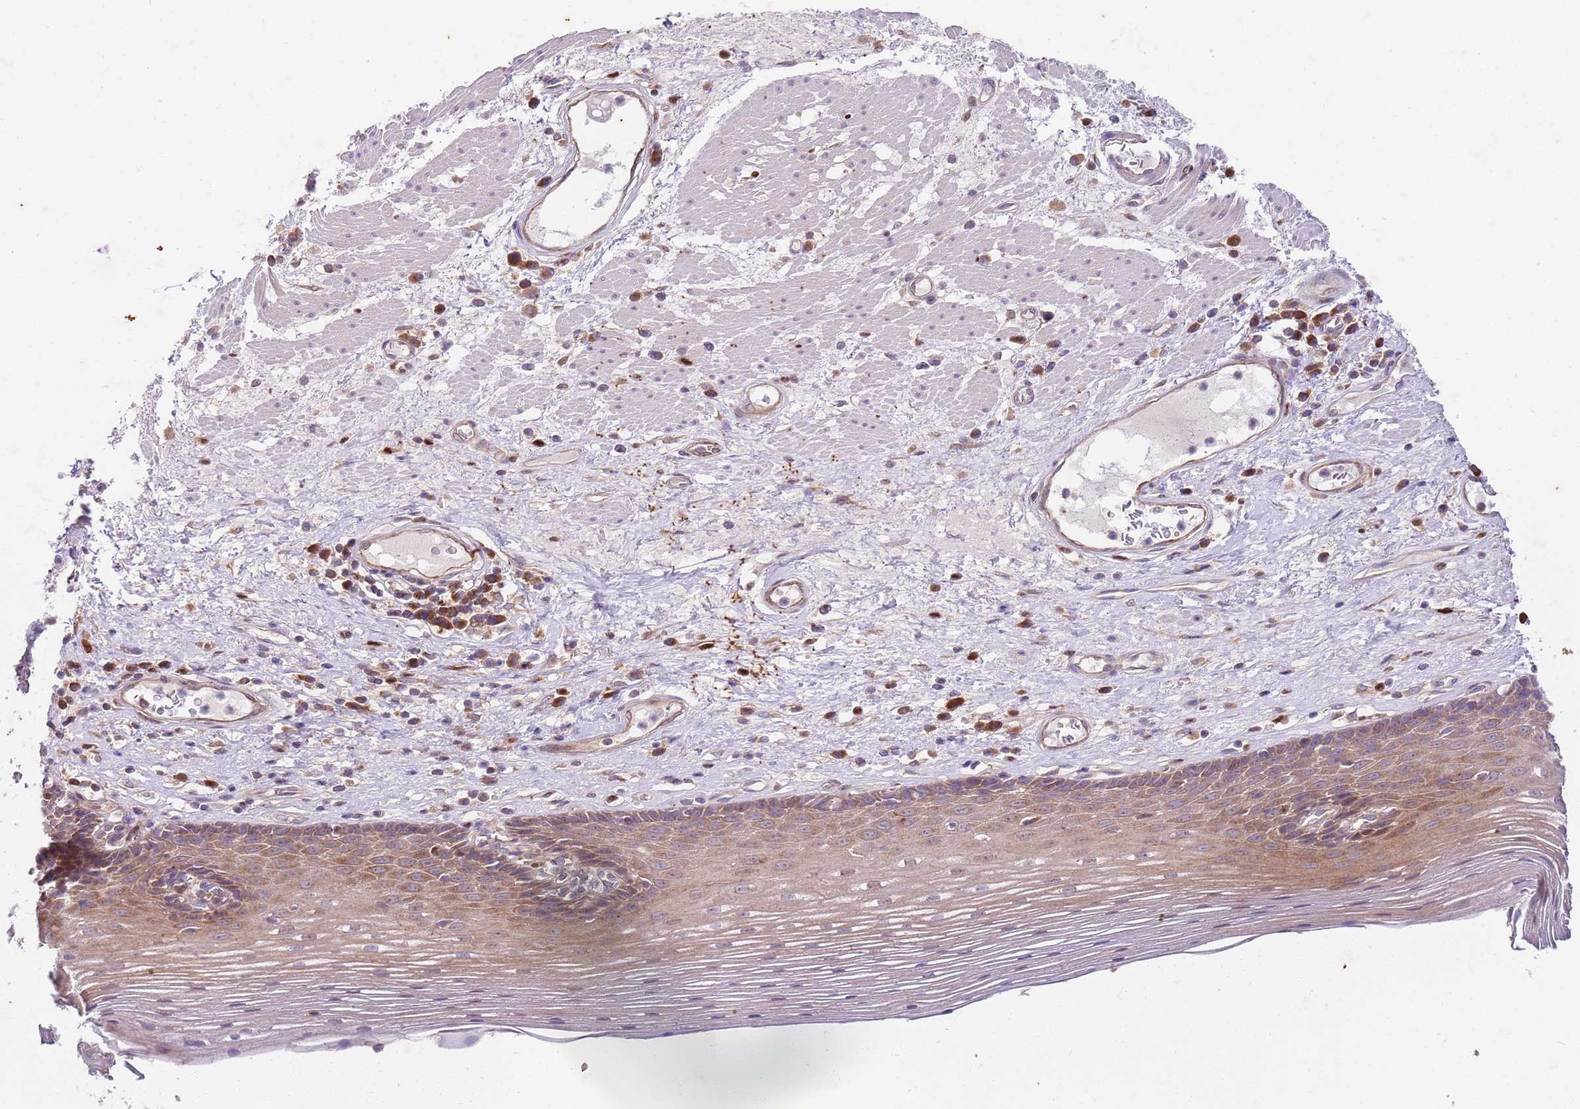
{"staining": {"intensity": "weak", "quantity": "25%-75%", "location": "cytoplasmic/membranous"}, "tissue": "esophagus", "cell_type": "Squamous epithelial cells", "image_type": "normal", "snomed": [{"axis": "morphology", "description": "Normal tissue, NOS"}, {"axis": "topography", "description": "Esophagus"}], "caption": "The histopathology image demonstrates immunohistochemical staining of benign esophagus. There is weak cytoplasmic/membranous positivity is seen in about 25%-75% of squamous epithelial cells. The protein is stained brown, and the nuclei are stained in blue (DAB (3,3'-diaminobenzidine) IHC with brightfield microscopy, high magnification).", "gene": "OSBP", "patient": {"sex": "male", "age": 62}}